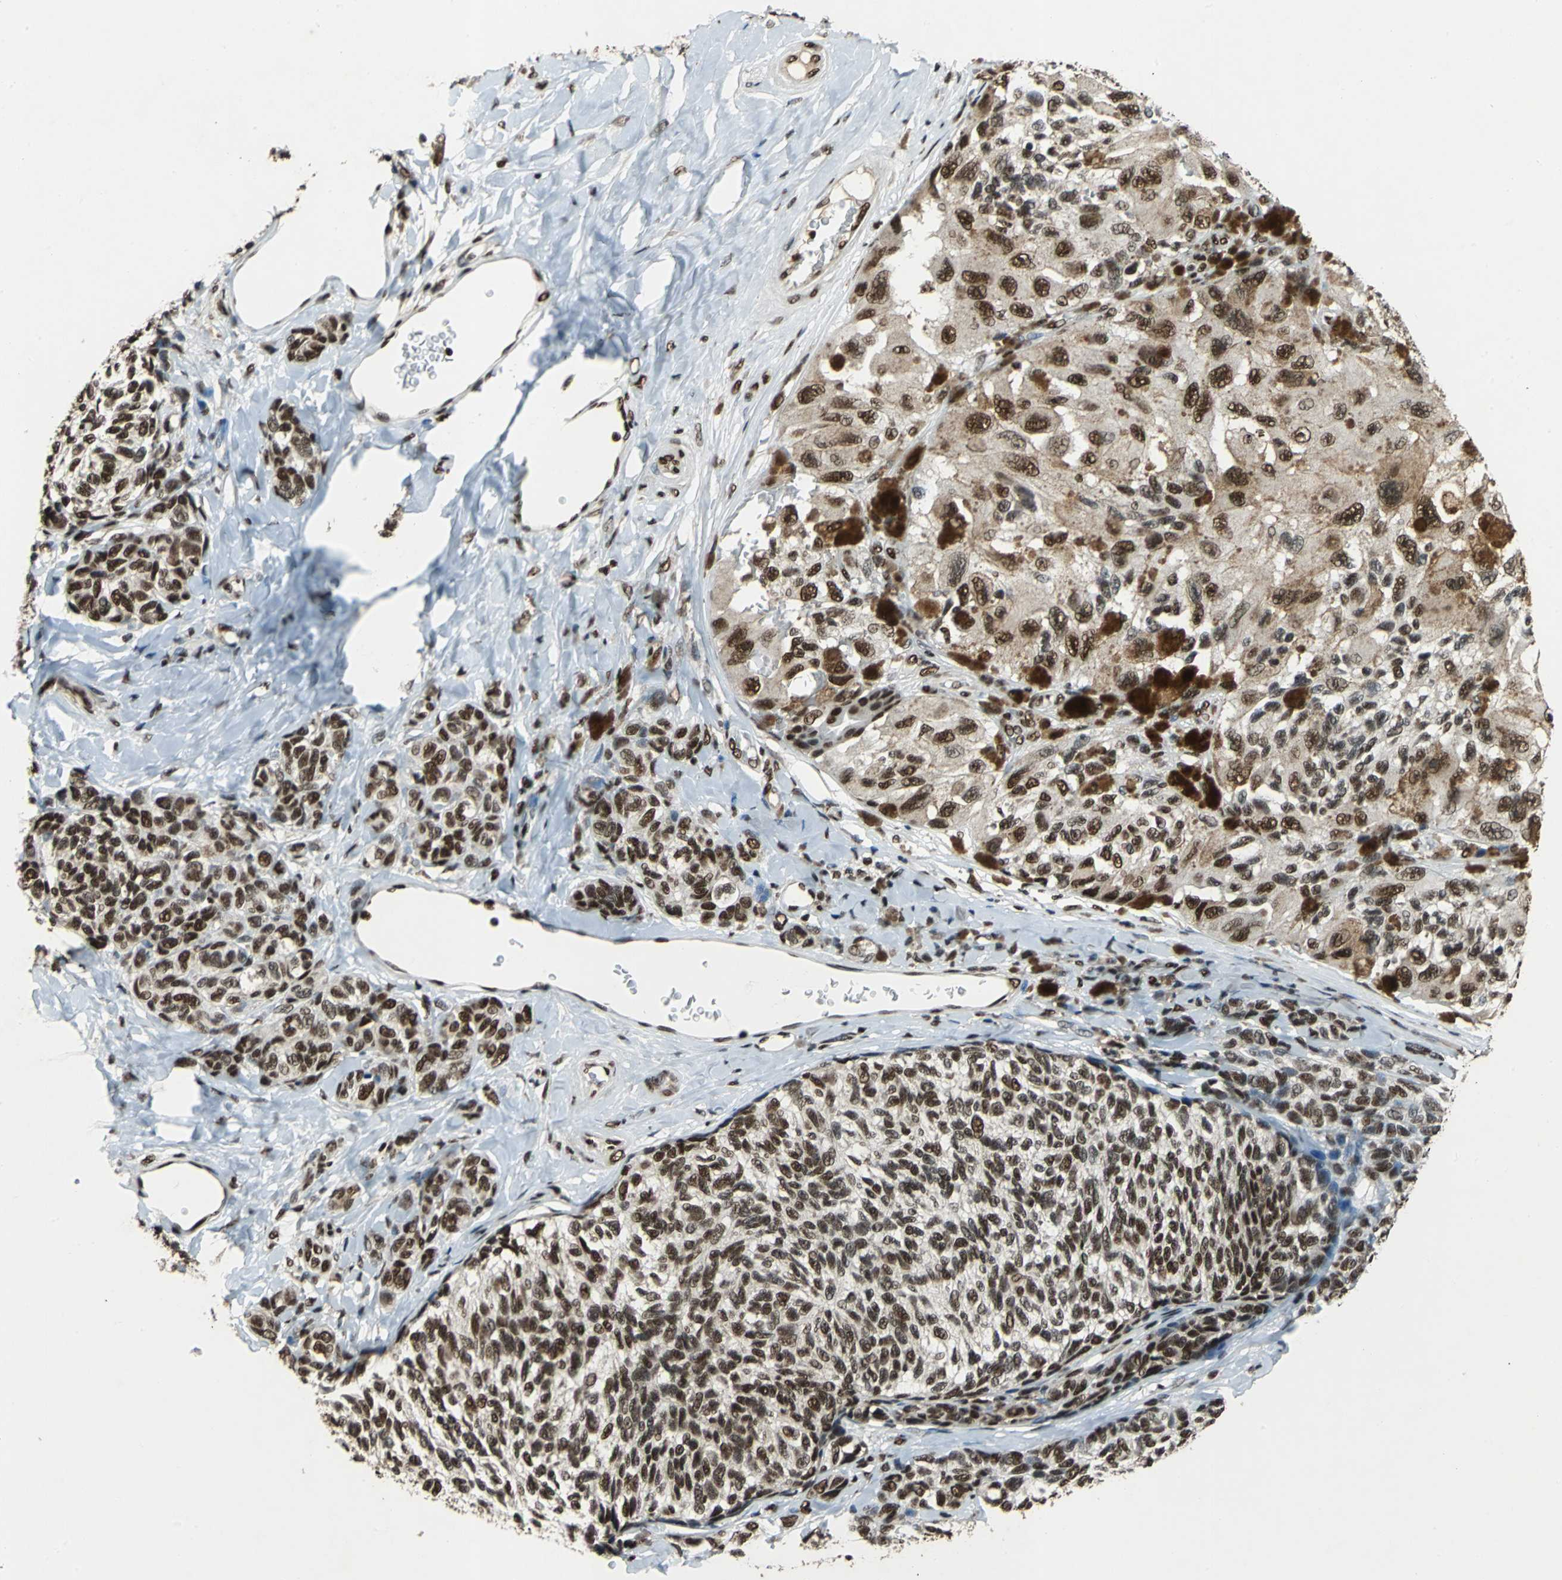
{"staining": {"intensity": "strong", "quantity": ">75%", "location": "nuclear"}, "tissue": "melanoma", "cell_type": "Tumor cells", "image_type": "cancer", "snomed": [{"axis": "morphology", "description": "Malignant melanoma, NOS"}, {"axis": "topography", "description": "Skin"}], "caption": "Strong nuclear expression for a protein is present in approximately >75% of tumor cells of malignant melanoma using immunohistochemistry.", "gene": "MTA2", "patient": {"sex": "female", "age": 73}}